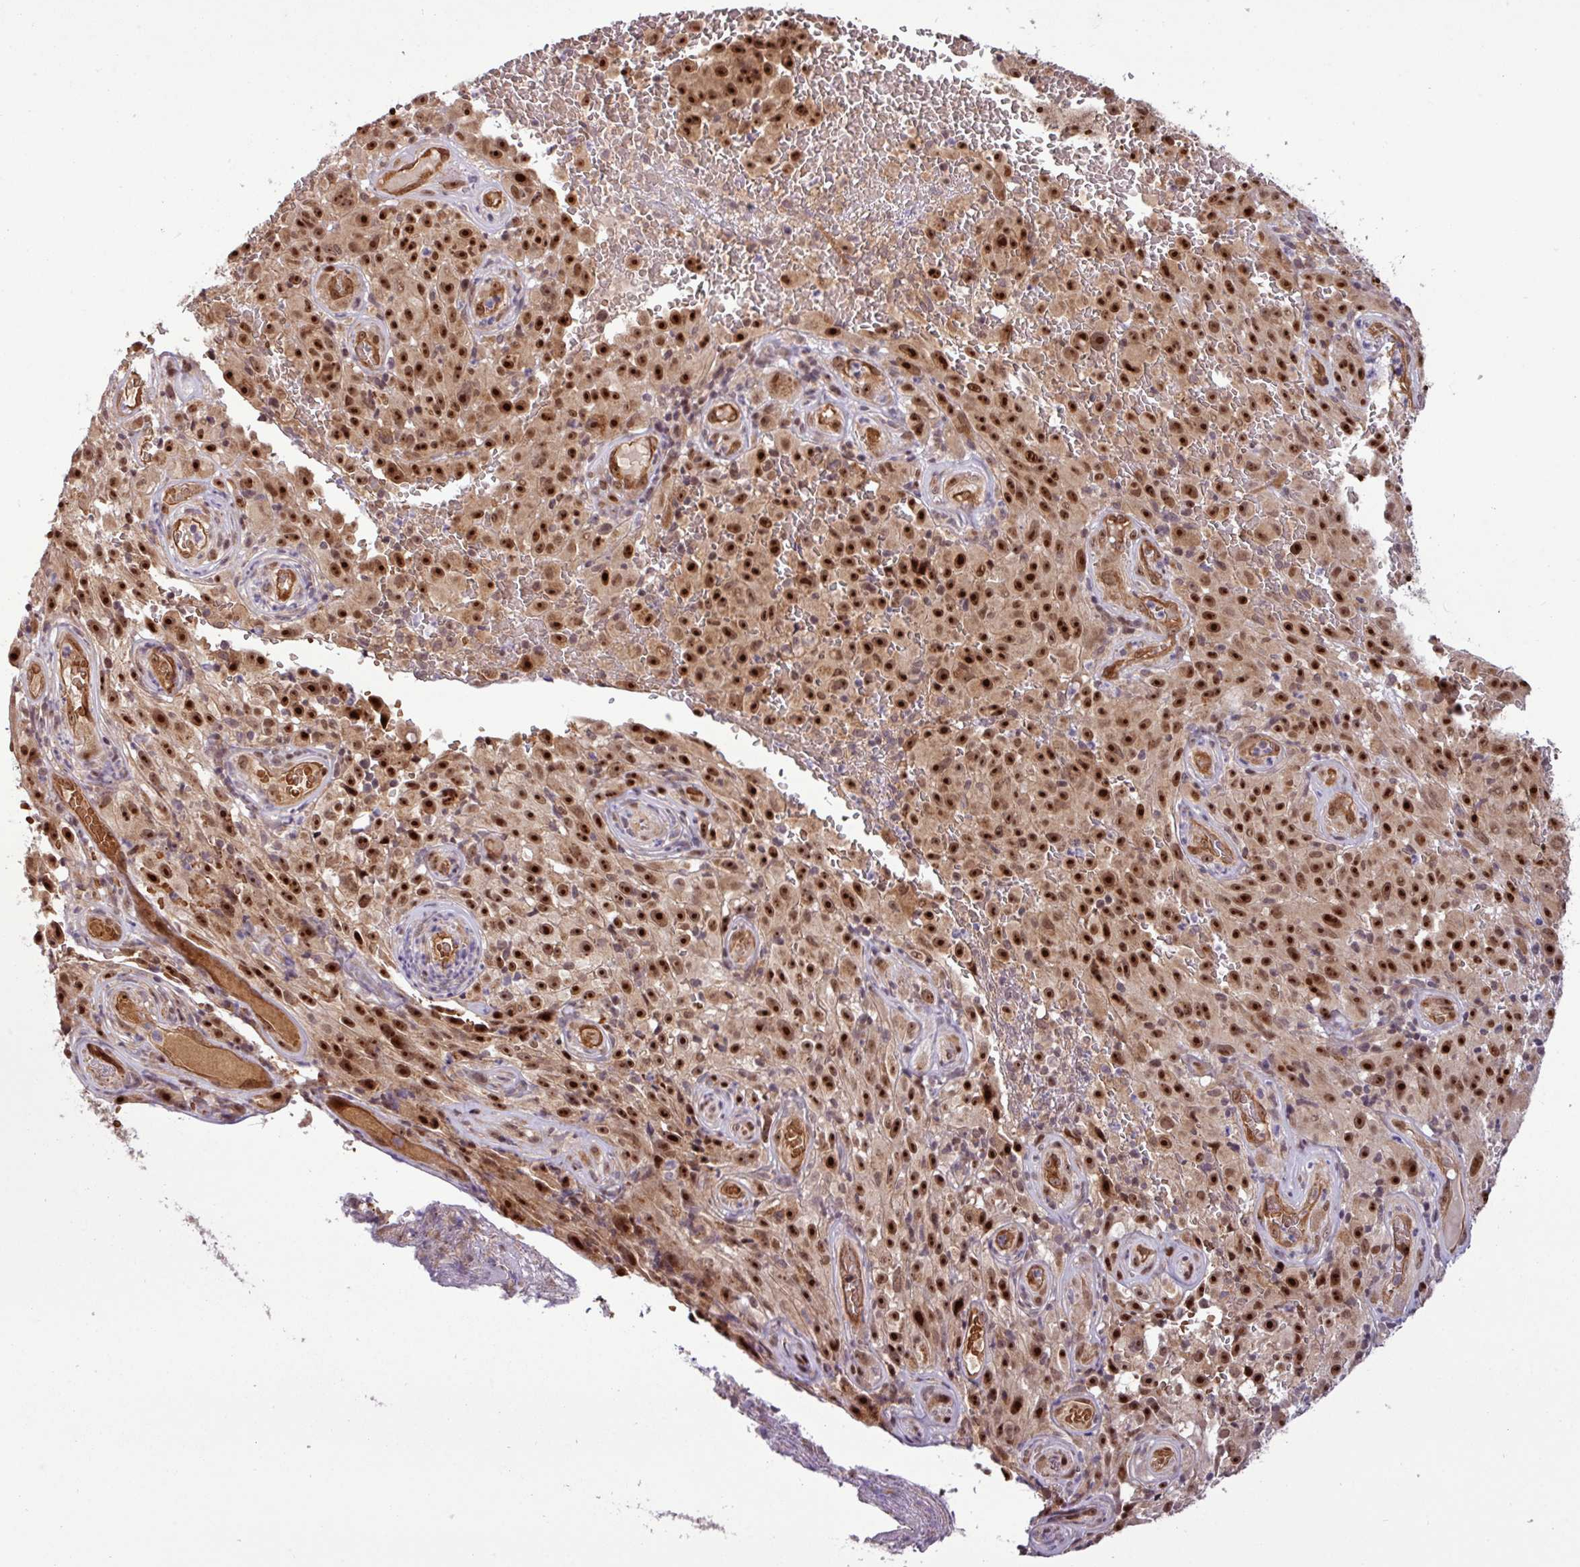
{"staining": {"intensity": "strong", "quantity": ">75%", "location": "nuclear"}, "tissue": "melanoma", "cell_type": "Tumor cells", "image_type": "cancer", "snomed": [{"axis": "morphology", "description": "Malignant melanoma, NOS"}, {"axis": "topography", "description": "Skin"}], "caption": "The photomicrograph reveals staining of malignant melanoma, revealing strong nuclear protein expression (brown color) within tumor cells. The protein of interest is stained brown, and the nuclei are stained in blue (DAB IHC with brightfield microscopy, high magnification).", "gene": "C7orf50", "patient": {"sex": "female", "age": 82}}